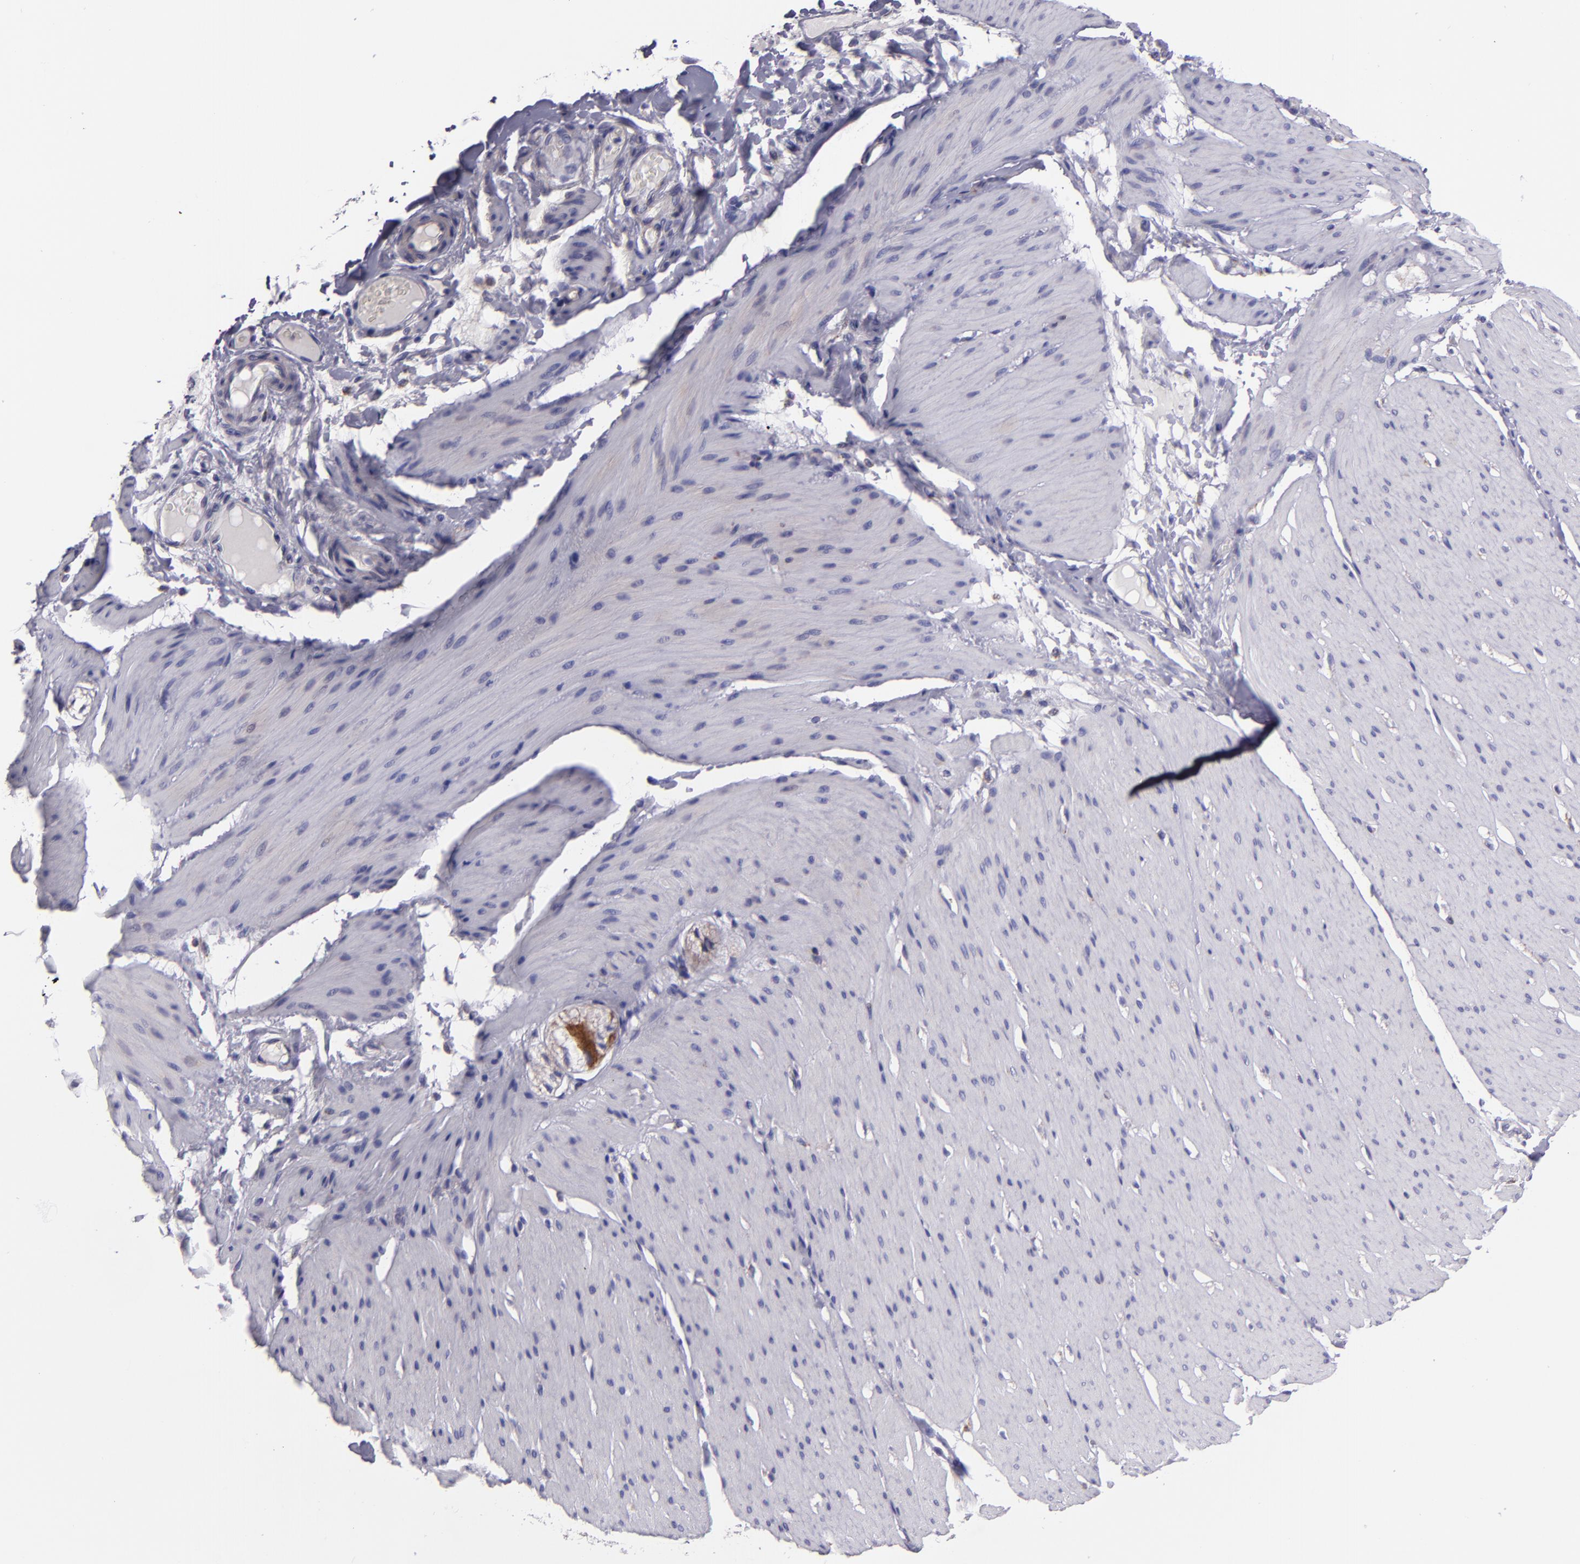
{"staining": {"intensity": "moderate", "quantity": "25%-75%", "location": "cytoplasmic/membranous"}, "tissue": "smooth muscle", "cell_type": "Smooth muscle cells", "image_type": "normal", "snomed": [{"axis": "morphology", "description": "Normal tissue, NOS"}, {"axis": "topography", "description": "Smooth muscle"}, {"axis": "topography", "description": "Colon"}], "caption": "Immunohistochemistry (IHC) photomicrograph of normal human smooth muscle stained for a protein (brown), which demonstrates medium levels of moderate cytoplasmic/membranous positivity in about 25%-75% of smooth muscle cells.", "gene": "HSPD1", "patient": {"sex": "male", "age": 67}}